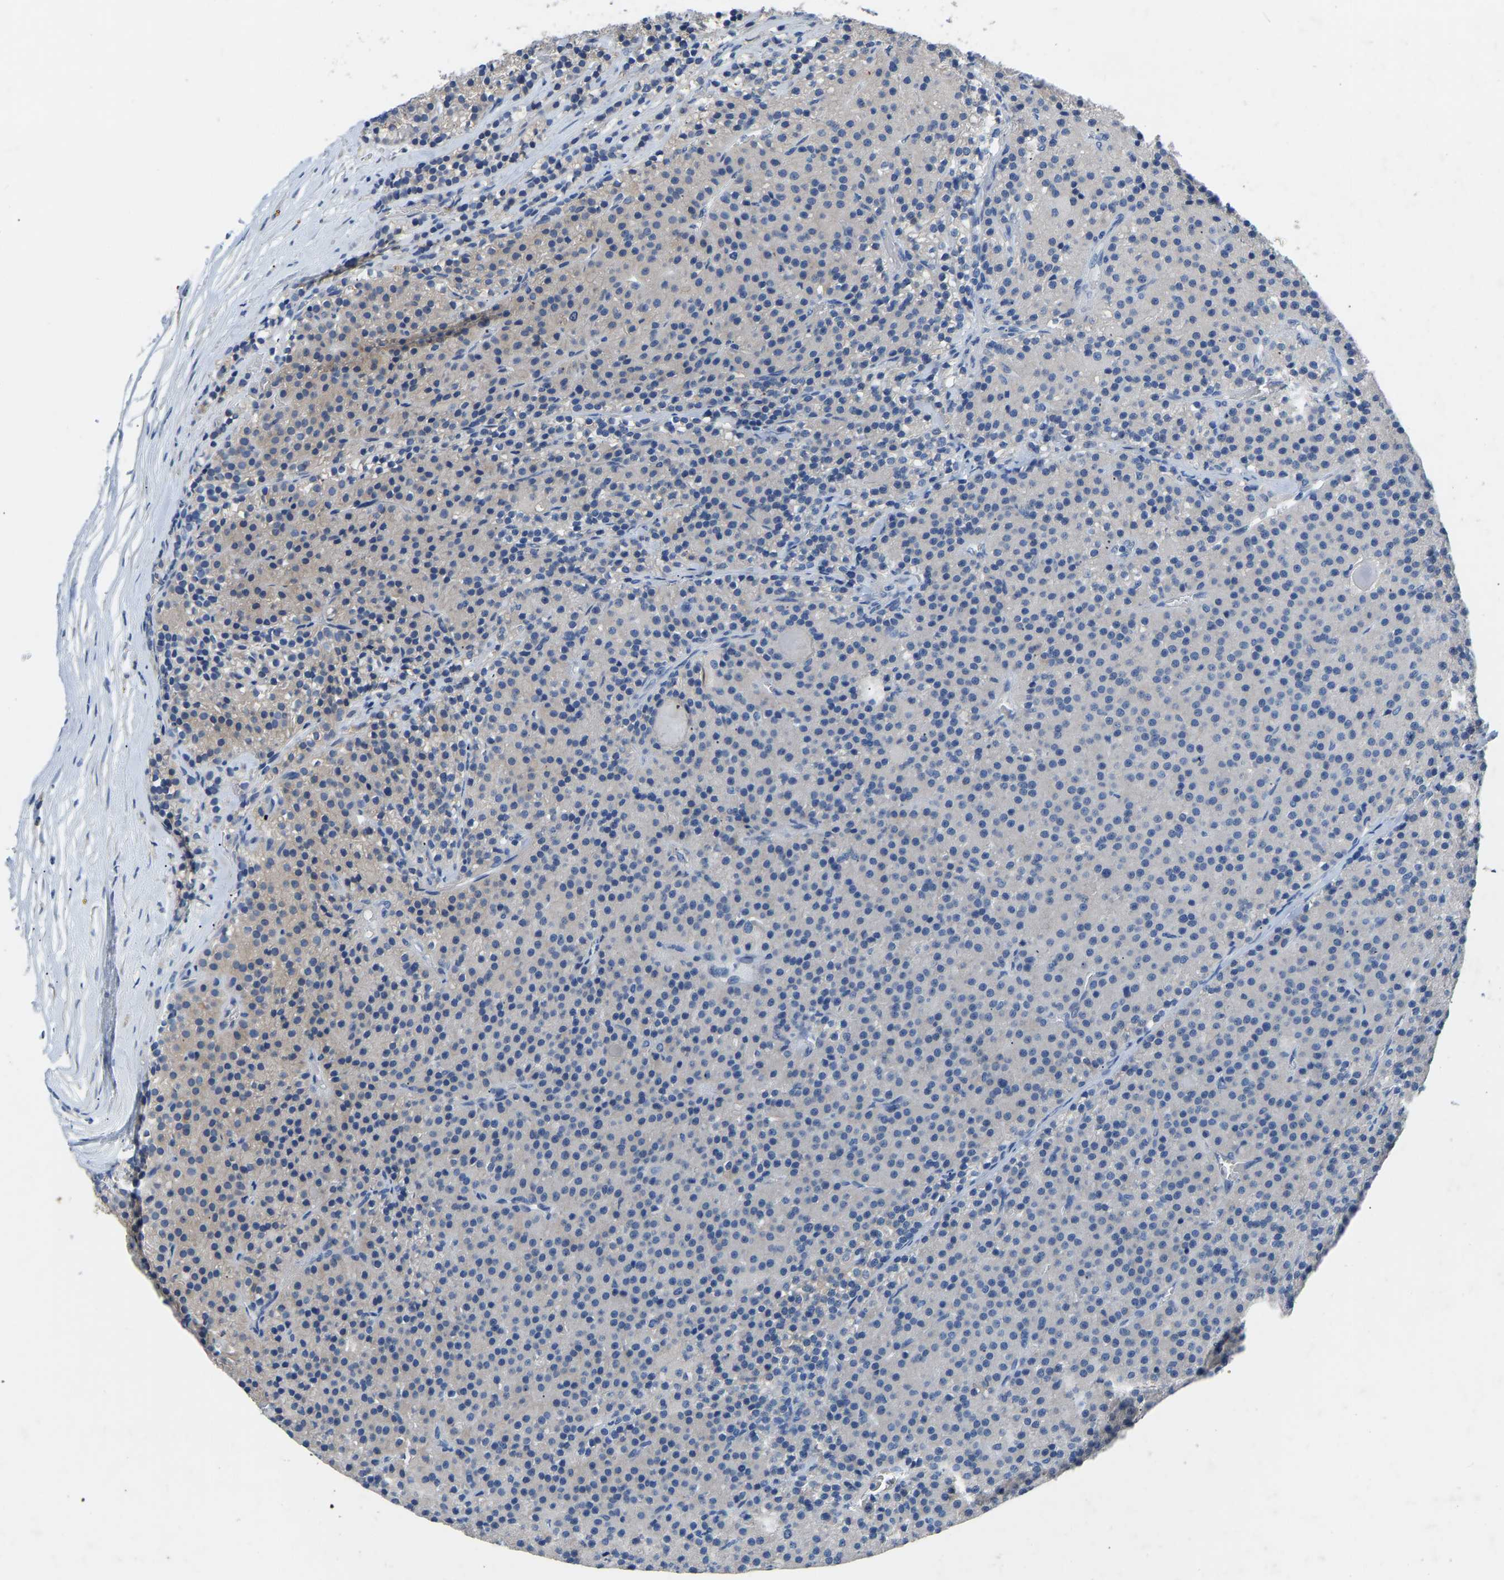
{"staining": {"intensity": "negative", "quantity": "none", "location": "none"}, "tissue": "parathyroid gland", "cell_type": "Glandular cells", "image_type": "normal", "snomed": [{"axis": "morphology", "description": "Normal tissue, NOS"}, {"axis": "morphology", "description": "Adenoma, NOS"}, {"axis": "topography", "description": "Parathyroid gland"}], "caption": "Protein analysis of unremarkable parathyroid gland displays no significant staining in glandular cells. (Immunohistochemistry, brightfield microscopy, high magnification).", "gene": "RBP1", "patient": {"sex": "male", "age": 75}}